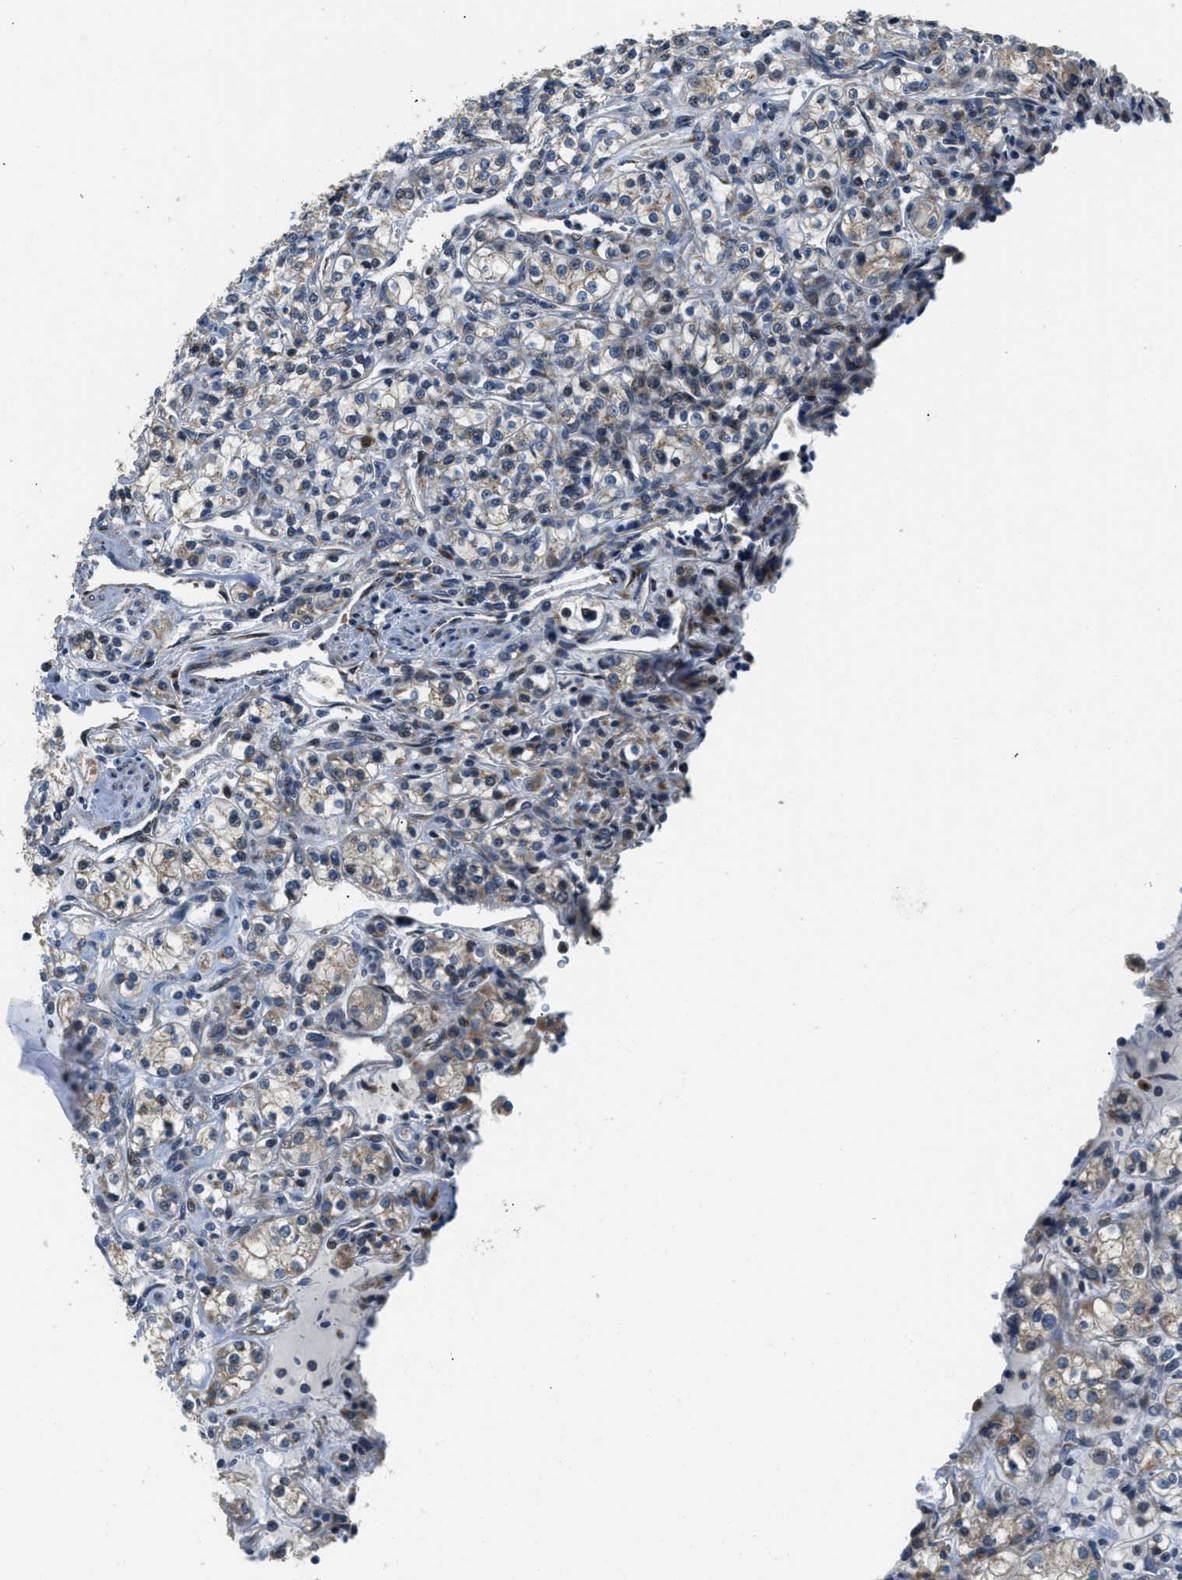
{"staining": {"intensity": "moderate", "quantity": "25%-75%", "location": "cytoplasmic/membranous"}, "tissue": "renal cancer", "cell_type": "Tumor cells", "image_type": "cancer", "snomed": [{"axis": "morphology", "description": "Adenocarcinoma, NOS"}, {"axis": "topography", "description": "Kidney"}], "caption": "A histopathology image showing moderate cytoplasmic/membranous staining in approximately 25%-75% of tumor cells in renal cancer (adenocarcinoma), as visualized by brown immunohistochemical staining.", "gene": "FUT8", "patient": {"sex": "male", "age": 77}}